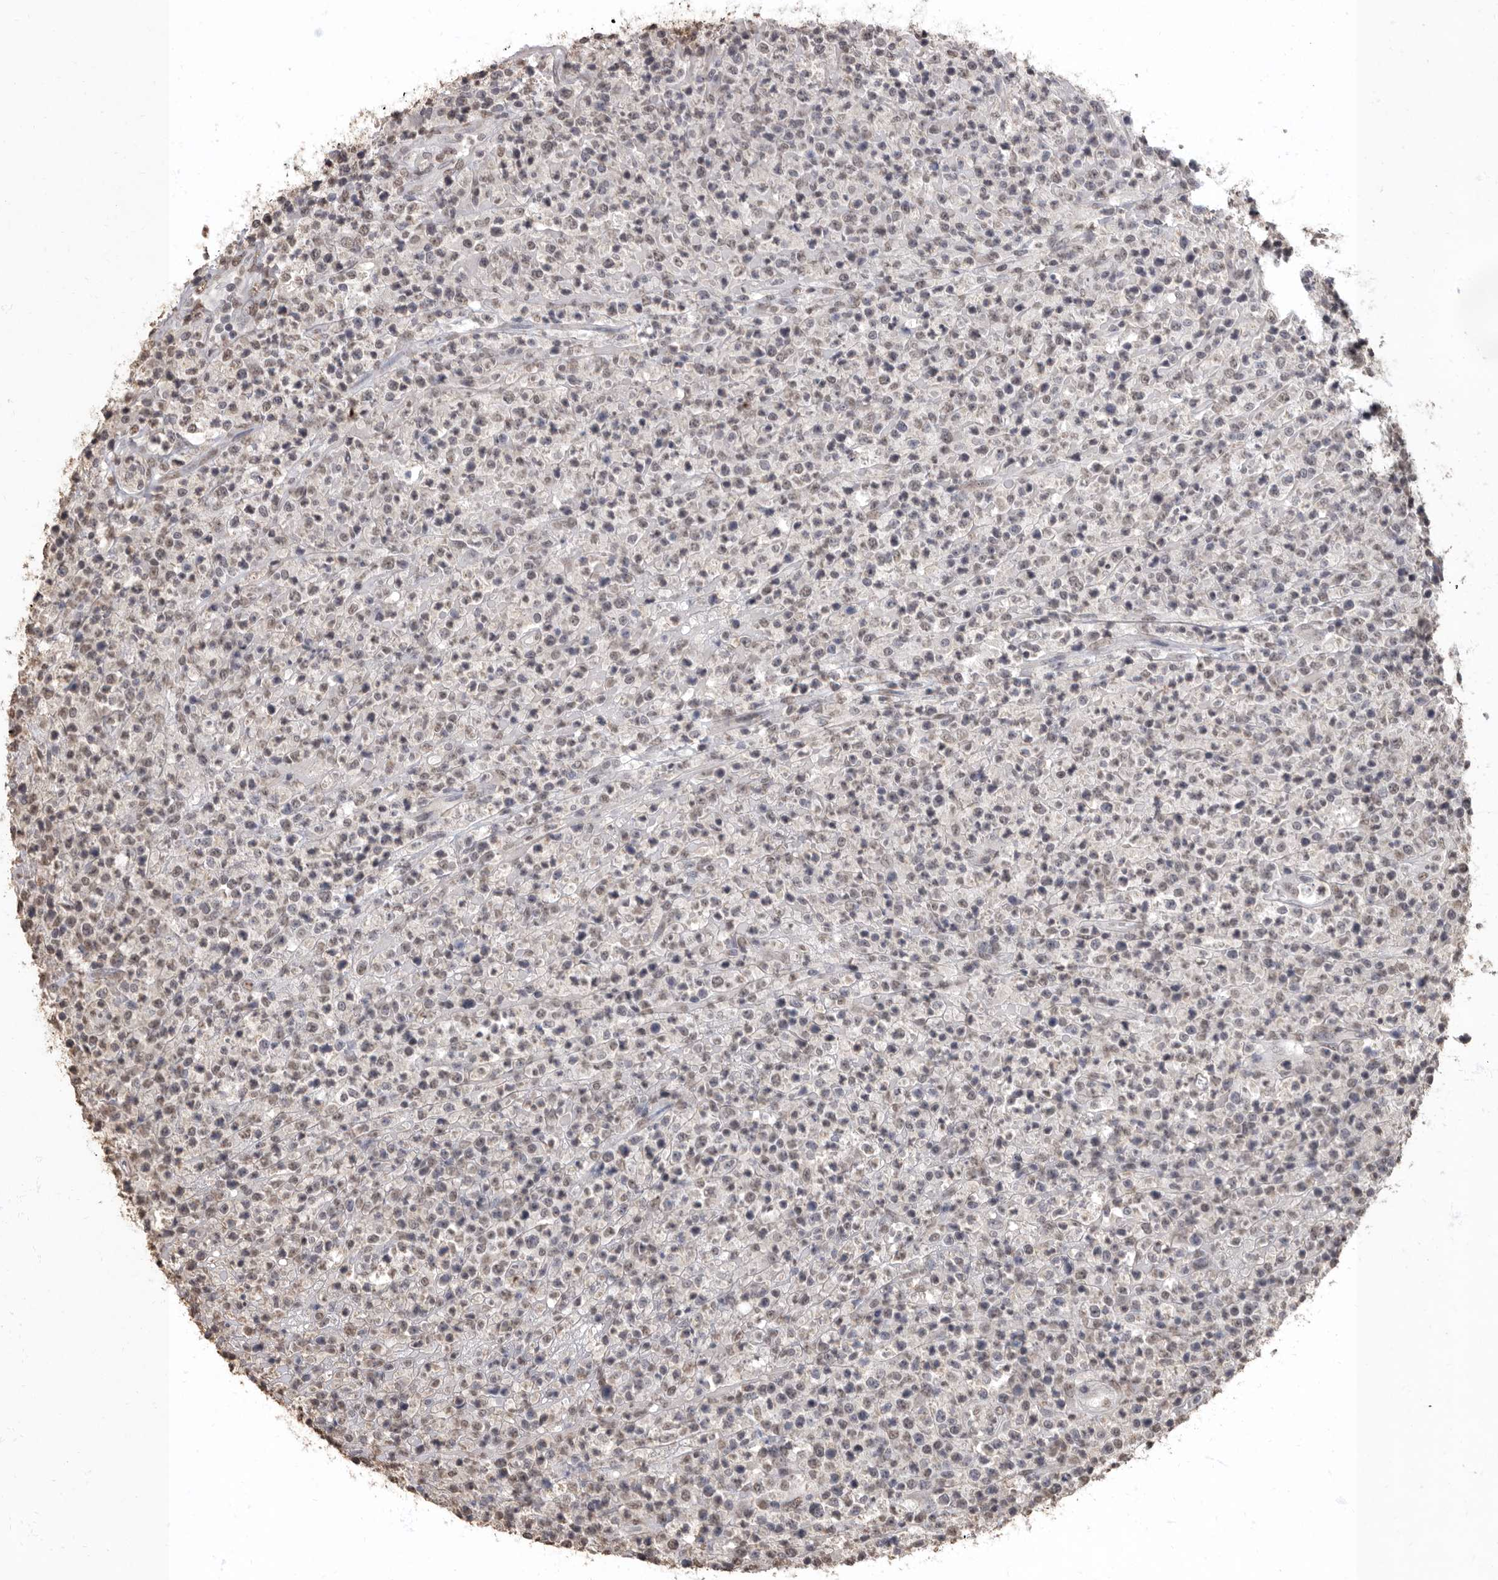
{"staining": {"intensity": "weak", "quantity": "<25%", "location": "nuclear"}, "tissue": "lymphoma", "cell_type": "Tumor cells", "image_type": "cancer", "snomed": [{"axis": "morphology", "description": "Malignant lymphoma, non-Hodgkin's type, High grade"}, {"axis": "topography", "description": "Colon"}], "caption": "Immunohistochemical staining of human high-grade malignant lymphoma, non-Hodgkin's type reveals no significant staining in tumor cells. (Brightfield microscopy of DAB IHC at high magnification).", "gene": "NBL1", "patient": {"sex": "female", "age": 53}}